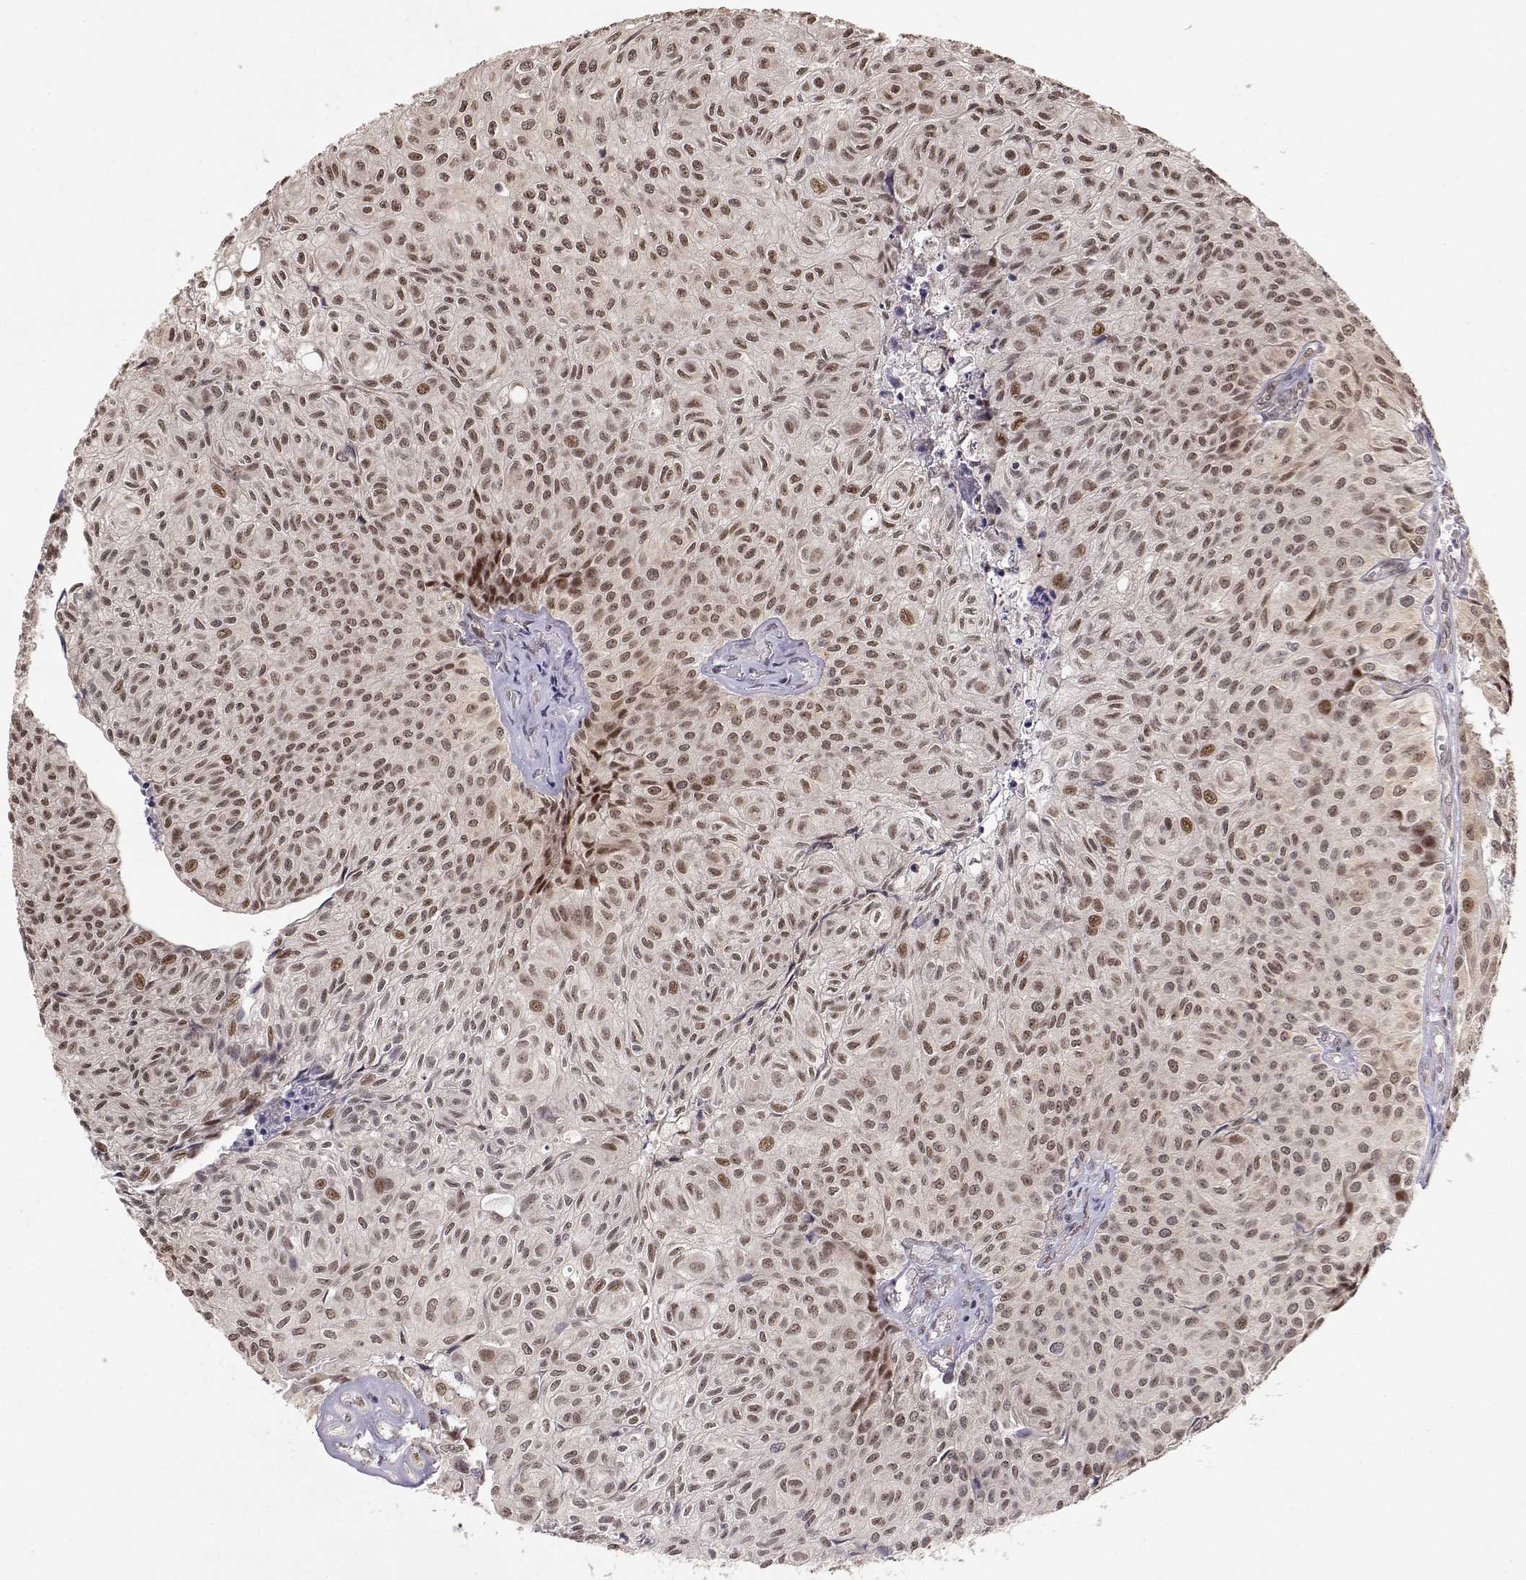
{"staining": {"intensity": "moderate", "quantity": "25%-75%", "location": "nuclear"}, "tissue": "urothelial cancer", "cell_type": "Tumor cells", "image_type": "cancer", "snomed": [{"axis": "morphology", "description": "Urothelial carcinoma, Low grade"}, {"axis": "topography", "description": "Urinary bladder"}], "caption": "High-magnification brightfield microscopy of urothelial cancer stained with DAB (brown) and counterstained with hematoxylin (blue). tumor cells exhibit moderate nuclear staining is present in approximately25%-75% of cells.", "gene": "BRCA1", "patient": {"sex": "male", "age": 89}}